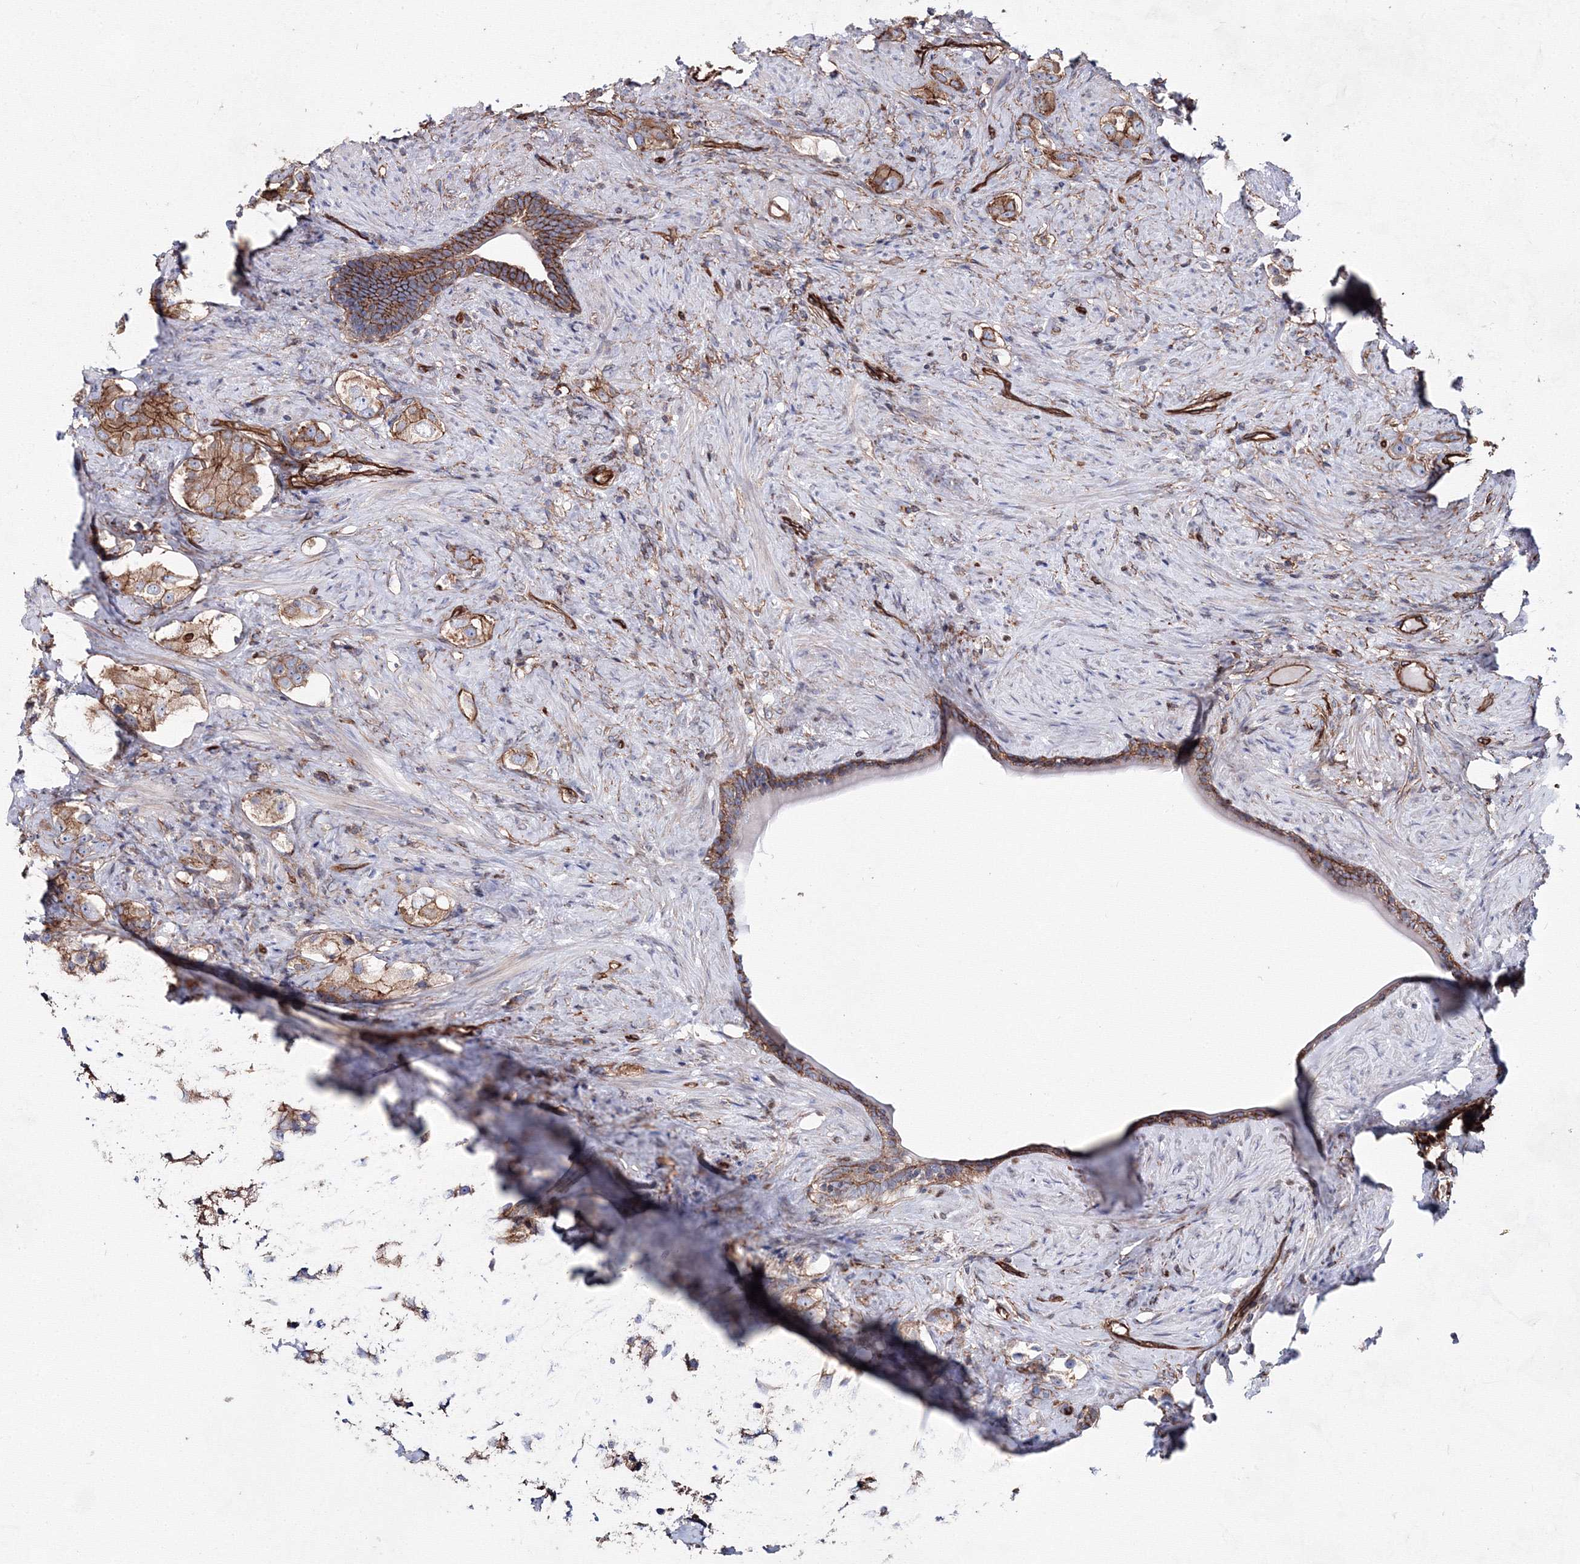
{"staining": {"intensity": "weak", "quantity": ">75%", "location": "cytoplasmic/membranous"}, "tissue": "prostate cancer", "cell_type": "Tumor cells", "image_type": "cancer", "snomed": [{"axis": "morphology", "description": "Adenocarcinoma, High grade"}, {"axis": "topography", "description": "Prostate"}], "caption": "Protein expression by IHC displays weak cytoplasmic/membranous expression in approximately >75% of tumor cells in prostate high-grade adenocarcinoma.", "gene": "ANKRD37", "patient": {"sex": "male", "age": 63}}